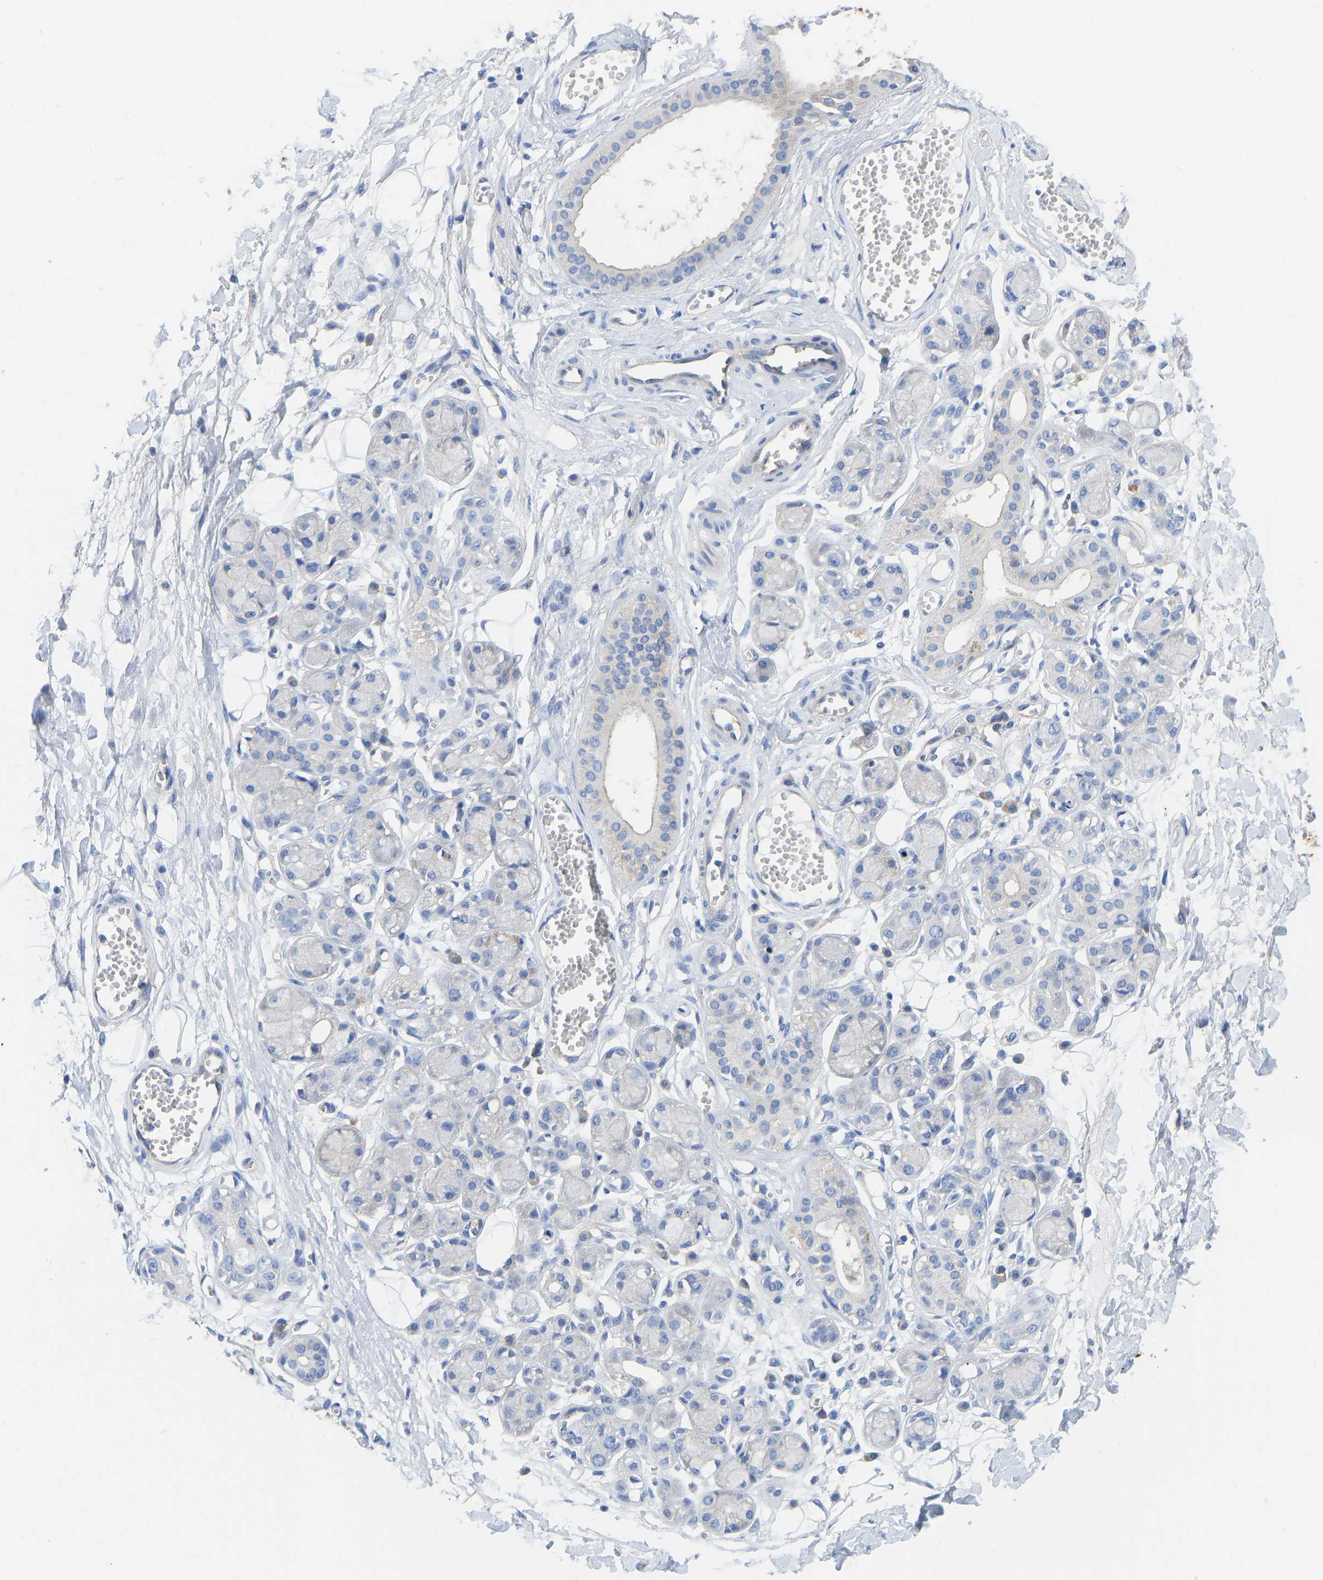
{"staining": {"intensity": "negative", "quantity": "none", "location": "none"}, "tissue": "adipose tissue", "cell_type": "Adipocytes", "image_type": "normal", "snomed": [{"axis": "morphology", "description": "Normal tissue, NOS"}, {"axis": "morphology", "description": "Inflammation, NOS"}, {"axis": "topography", "description": "Salivary gland"}, {"axis": "topography", "description": "Peripheral nerve tissue"}], "caption": "Adipocytes show no significant protein expression in normal adipose tissue. Brightfield microscopy of immunohistochemistry (IHC) stained with DAB (3,3'-diaminobenzidine) (brown) and hematoxylin (blue), captured at high magnification.", "gene": "CHAD", "patient": {"sex": "female", "age": 75}}